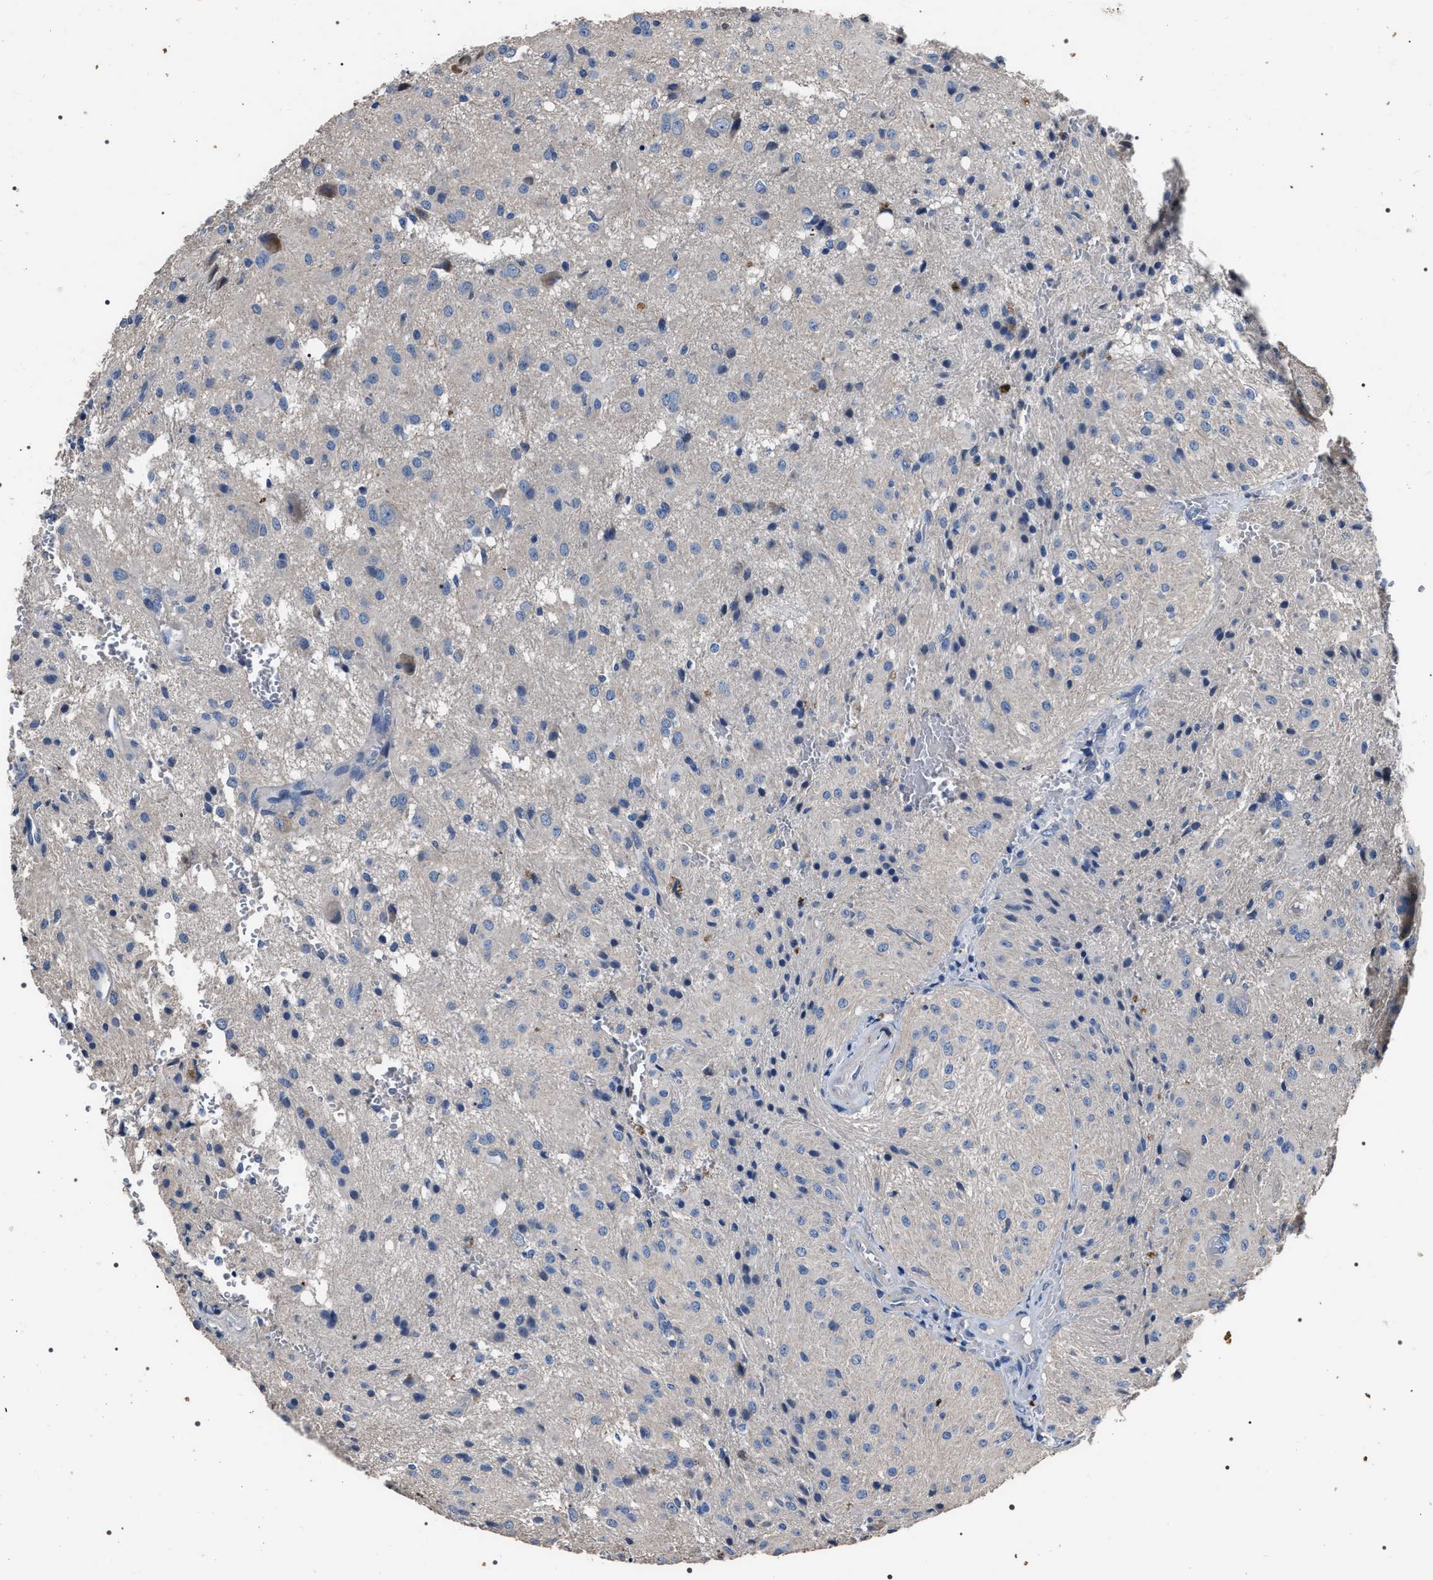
{"staining": {"intensity": "negative", "quantity": "none", "location": "none"}, "tissue": "glioma", "cell_type": "Tumor cells", "image_type": "cancer", "snomed": [{"axis": "morphology", "description": "Glioma, malignant, High grade"}, {"axis": "topography", "description": "Brain"}], "caption": "The immunohistochemistry histopathology image has no significant expression in tumor cells of glioma tissue.", "gene": "TRIM54", "patient": {"sex": "female", "age": 59}}